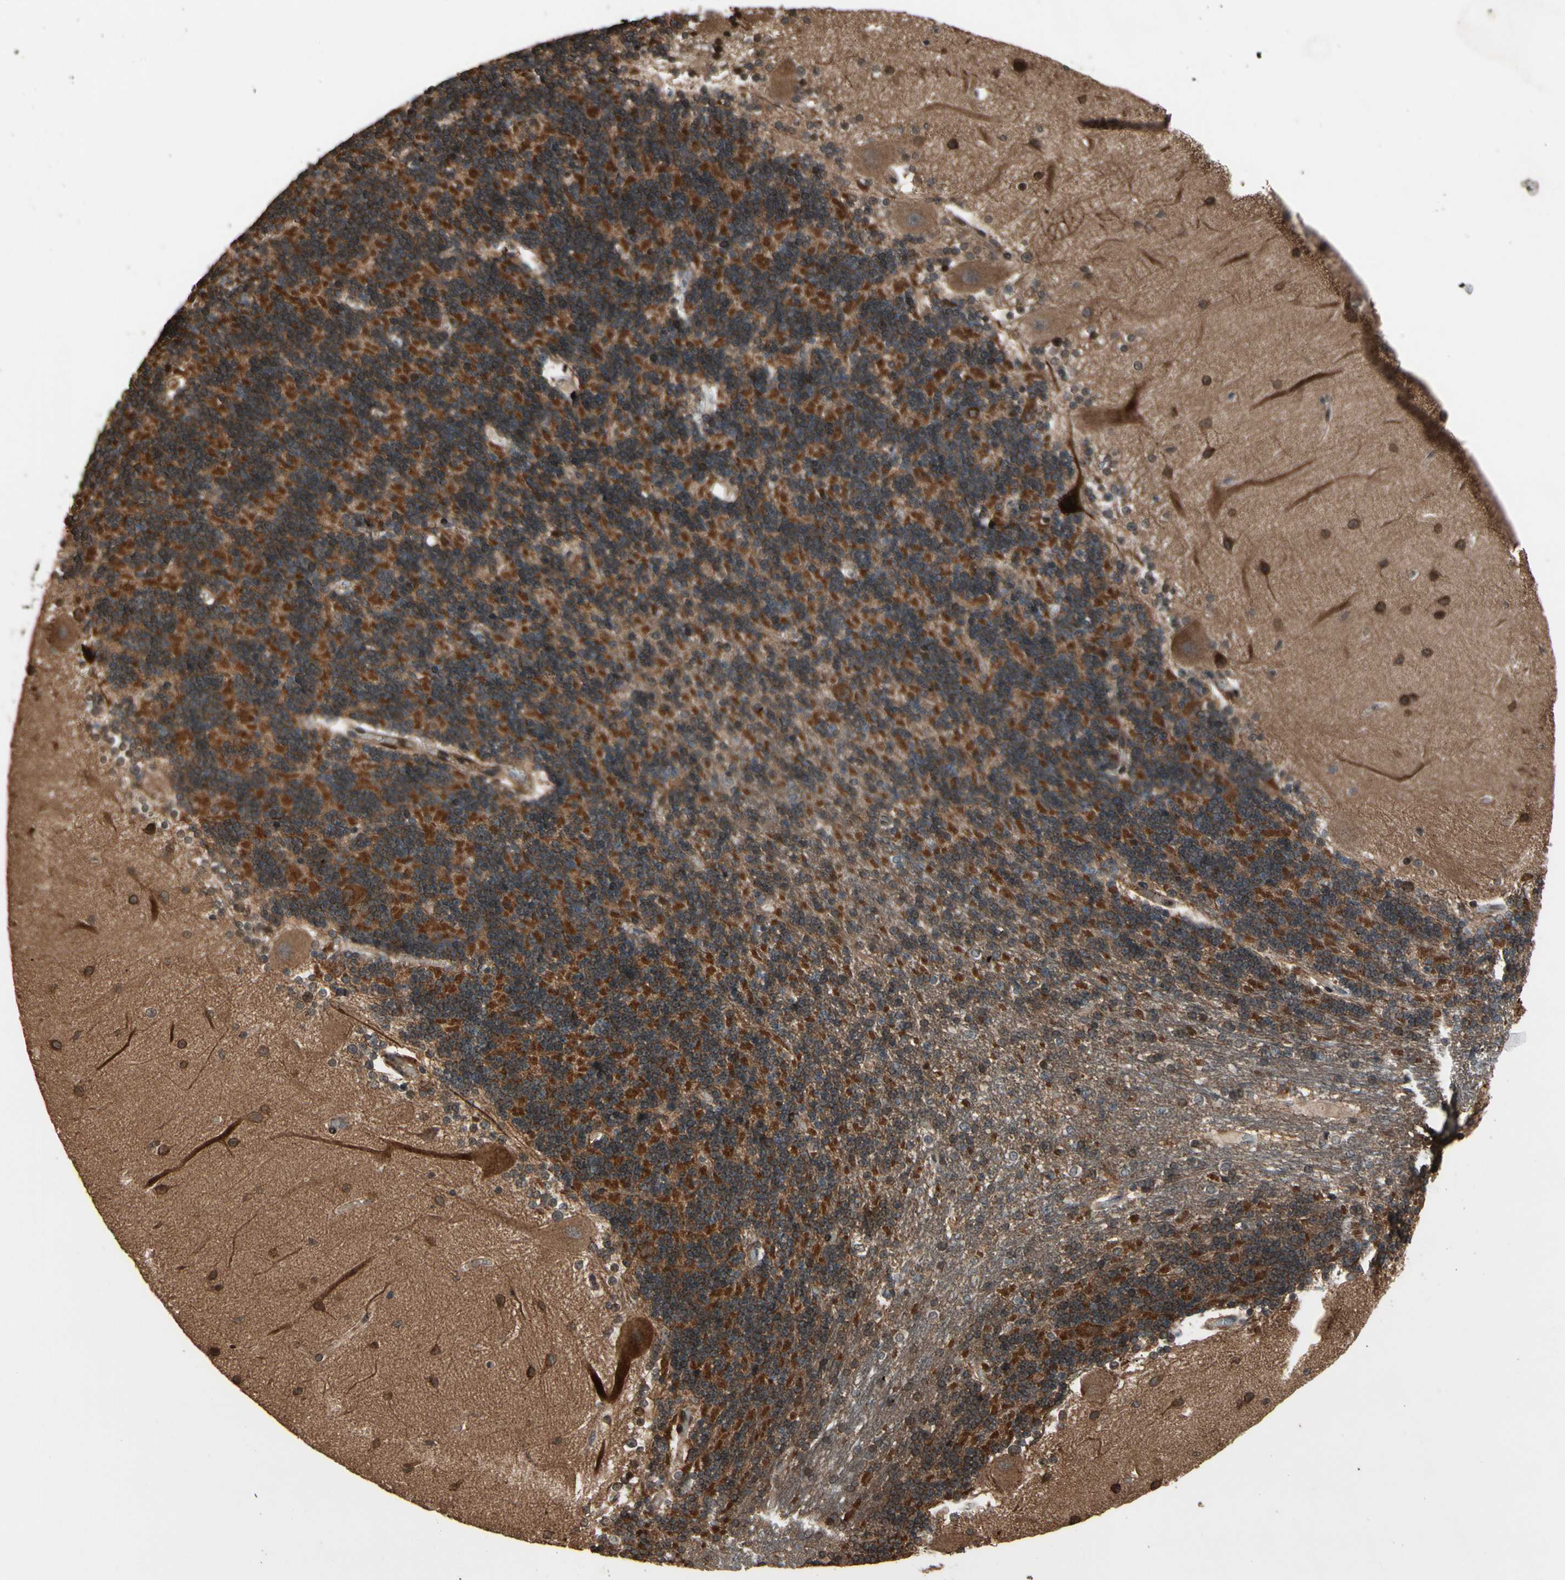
{"staining": {"intensity": "moderate", "quantity": ">75%", "location": "cytoplasmic/membranous"}, "tissue": "cerebellum", "cell_type": "Cells in granular layer", "image_type": "normal", "snomed": [{"axis": "morphology", "description": "Normal tissue, NOS"}, {"axis": "topography", "description": "Cerebellum"}], "caption": "IHC histopathology image of benign human cerebellum stained for a protein (brown), which demonstrates medium levels of moderate cytoplasmic/membranous positivity in approximately >75% of cells in granular layer.", "gene": "CSF1R", "patient": {"sex": "female", "age": 54}}